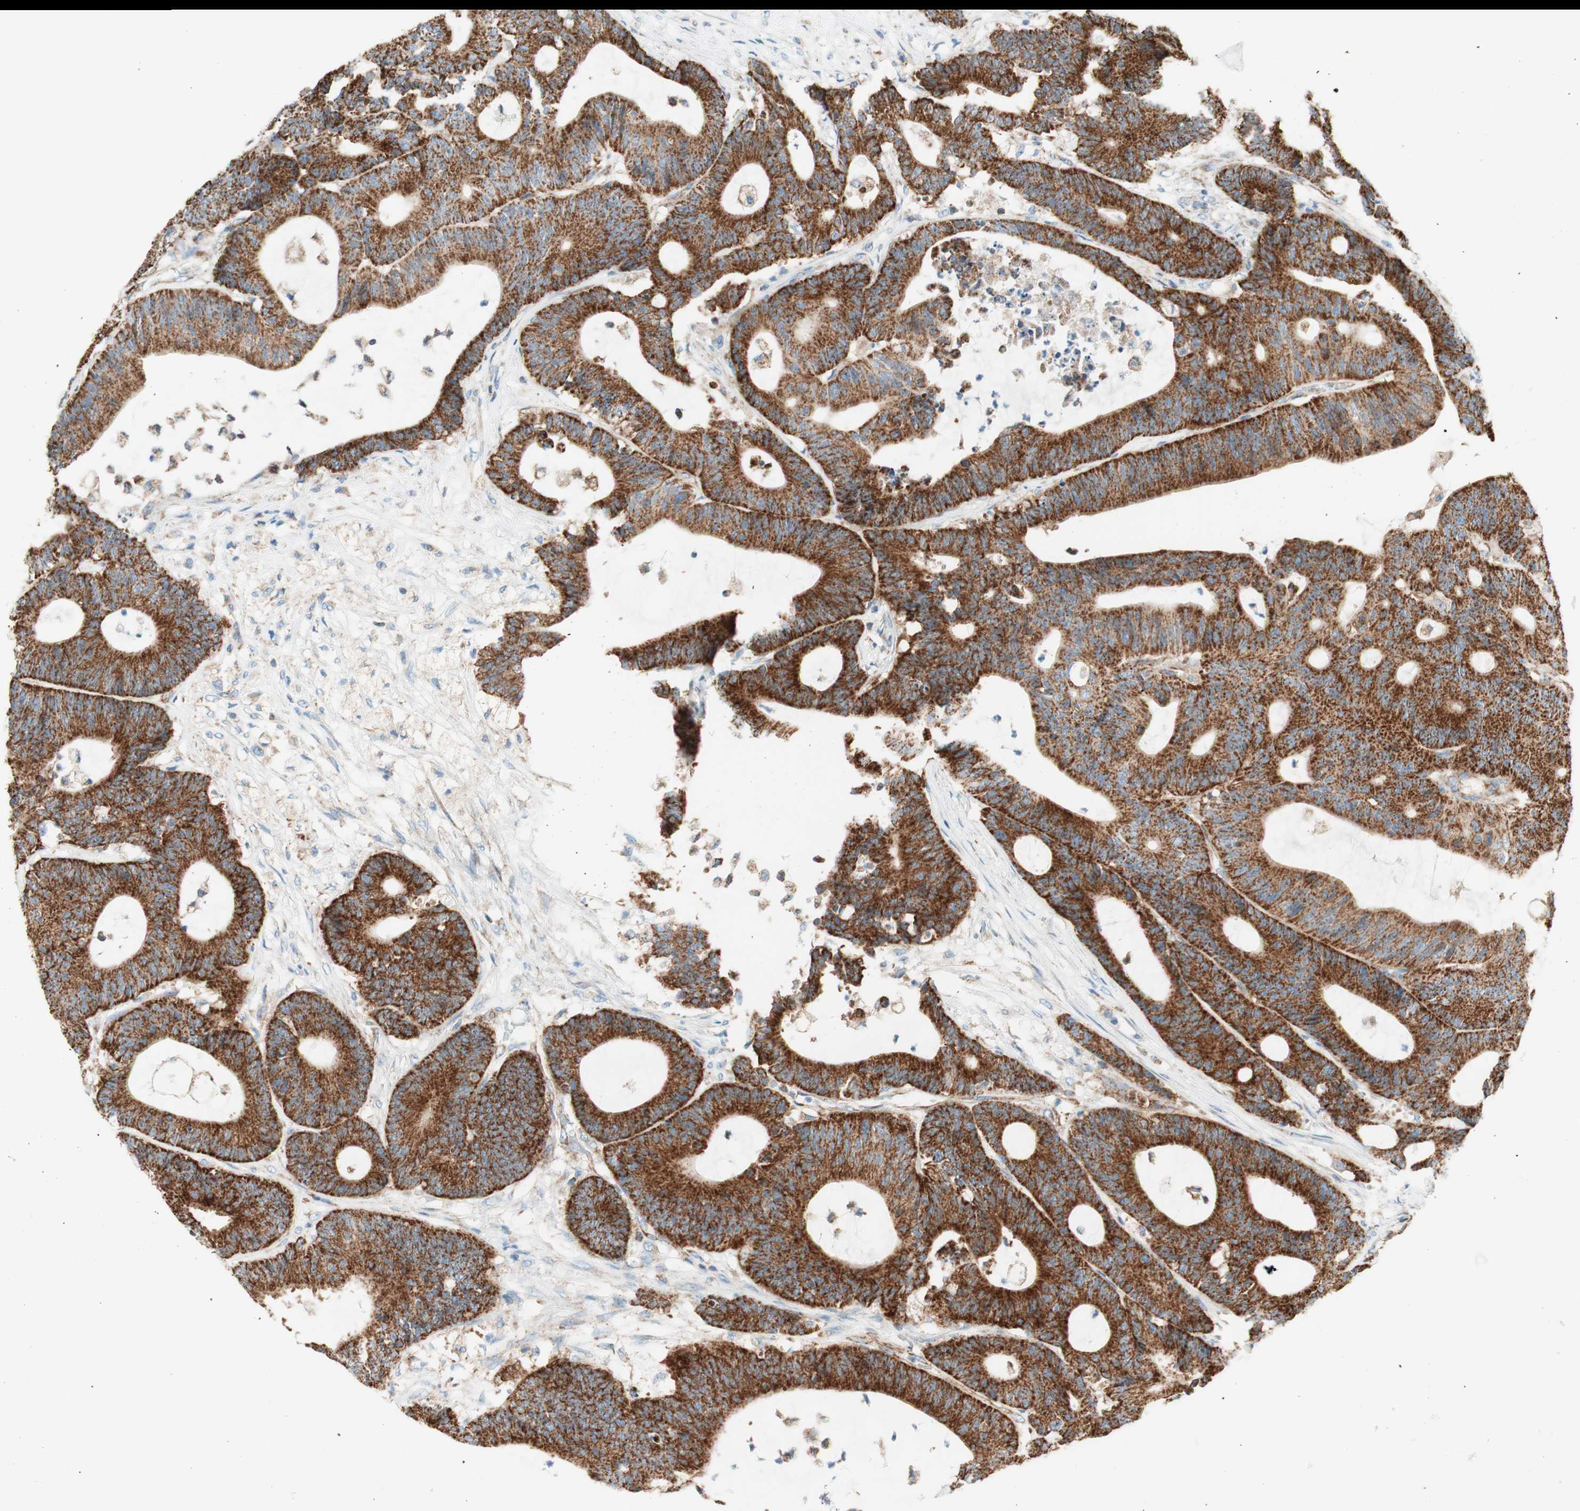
{"staining": {"intensity": "strong", "quantity": ">75%", "location": "cytoplasmic/membranous"}, "tissue": "colorectal cancer", "cell_type": "Tumor cells", "image_type": "cancer", "snomed": [{"axis": "morphology", "description": "Adenocarcinoma, NOS"}, {"axis": "topography", "description": "Colon"}], "caption": "The immunohistochemical stain highlights strong cytoplasmic/membranous expression in tumor cells of colorectal cancer (adenocarcinoma) tissue.", "gene": "TOMM20", "patient": {"sex": "female", "age": 84}}